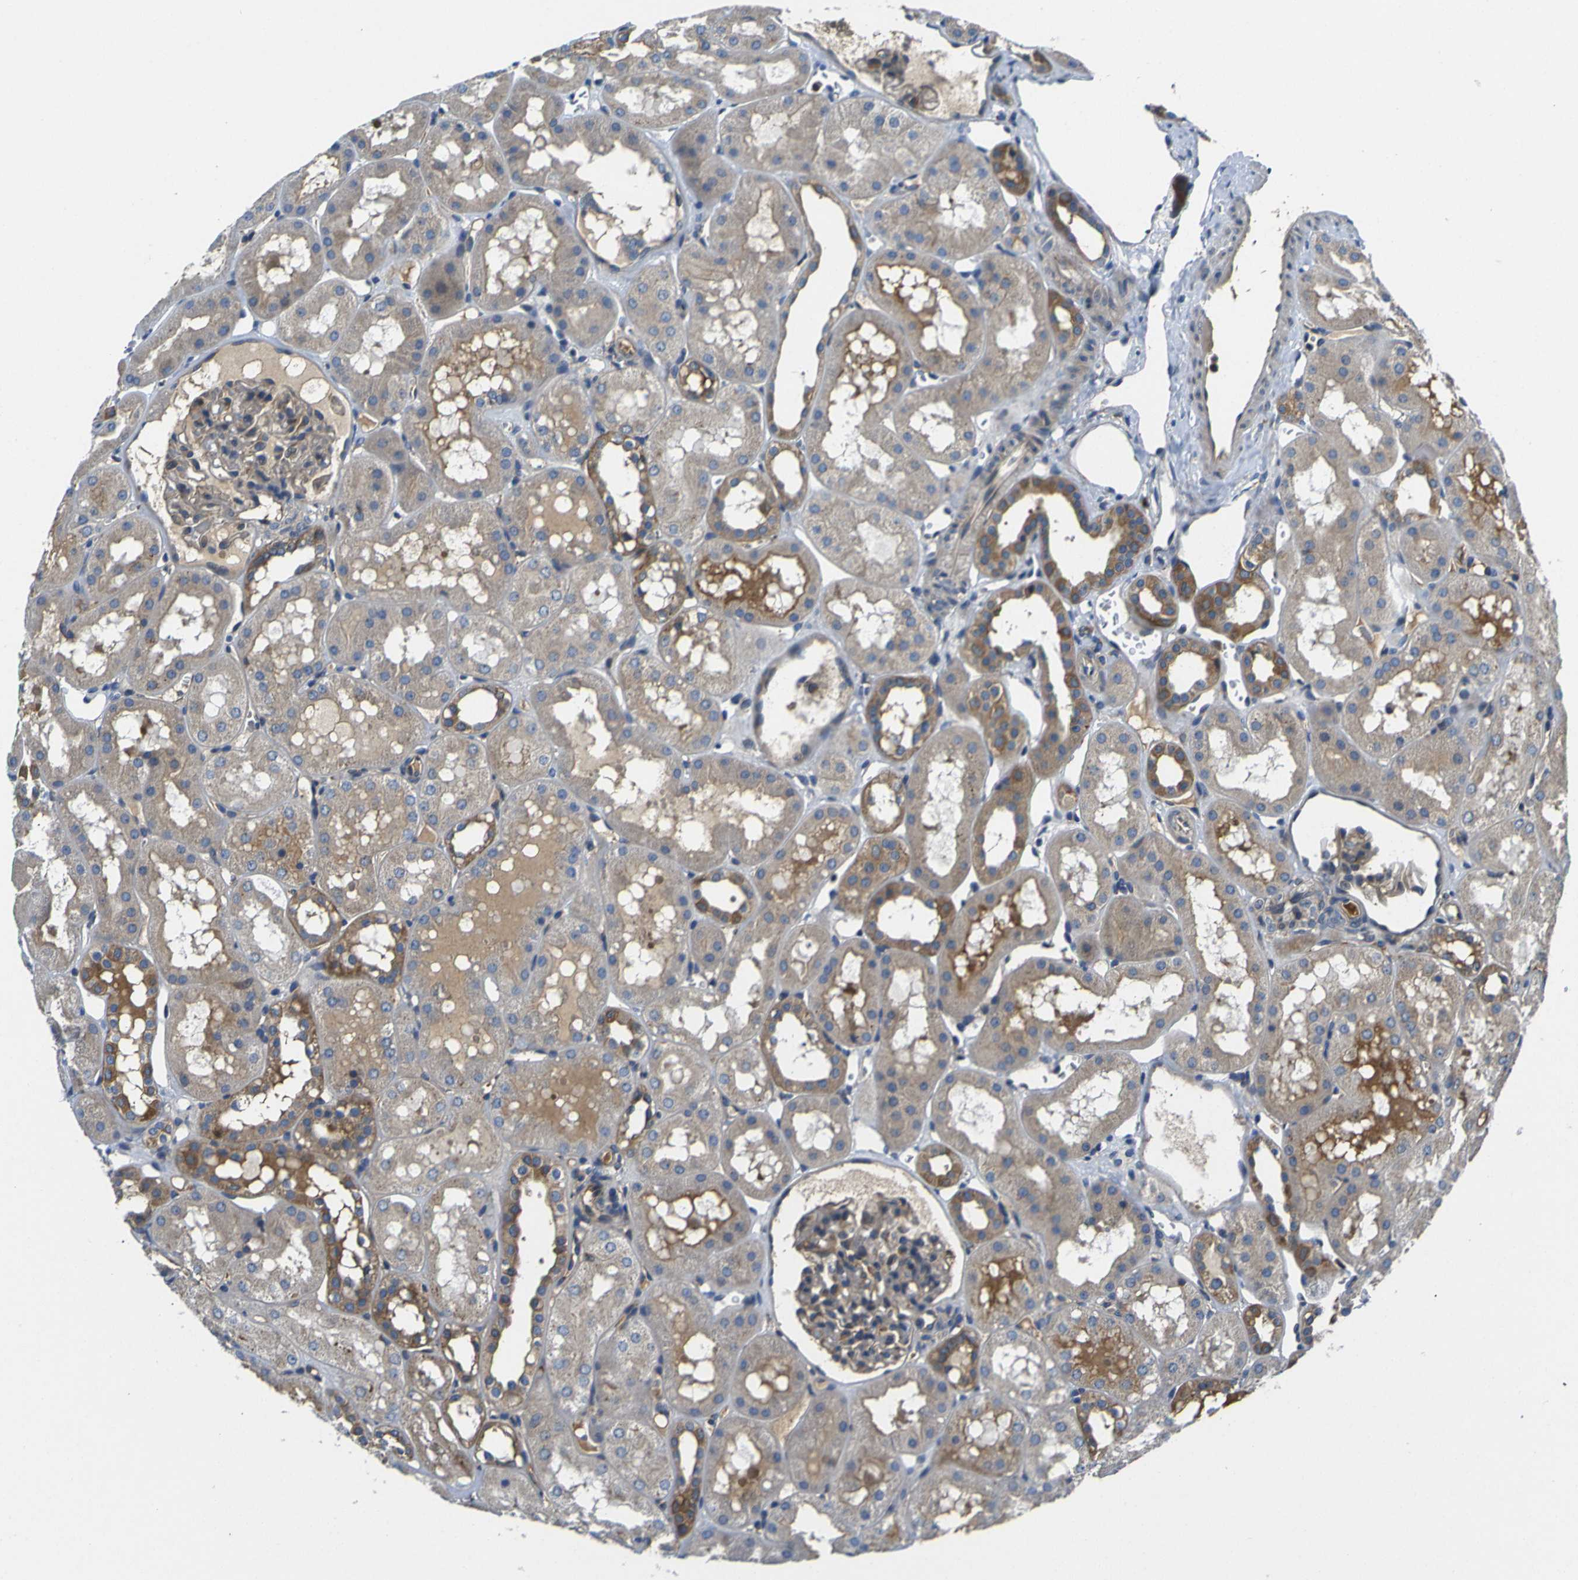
{"staining": {"intensity": "weak", "quantity": "25%-75%", "location": "cytoplasmic/membranous"}, "tissue": "kidney", "cell_type": "Cells in glomeruli", "image_type": "normal", "snomed": [{"axis": "morphology", "description": "Normal tissue, NOS"}, {"axis": "topography", "description": "Kidney"}, {"axis": "topography", "description": "Urinary bladder"}], "caption": "This micrograph reveals unremarkable kidney stained with IHC to label a protein in brown. The cytoplasmic/membranous of cells in glomeruli show weak positivity for the protein. Nuclei are counter-stained blue.", "gene": "RAB1B", "patient": {"sex": "male", "age": 16}}